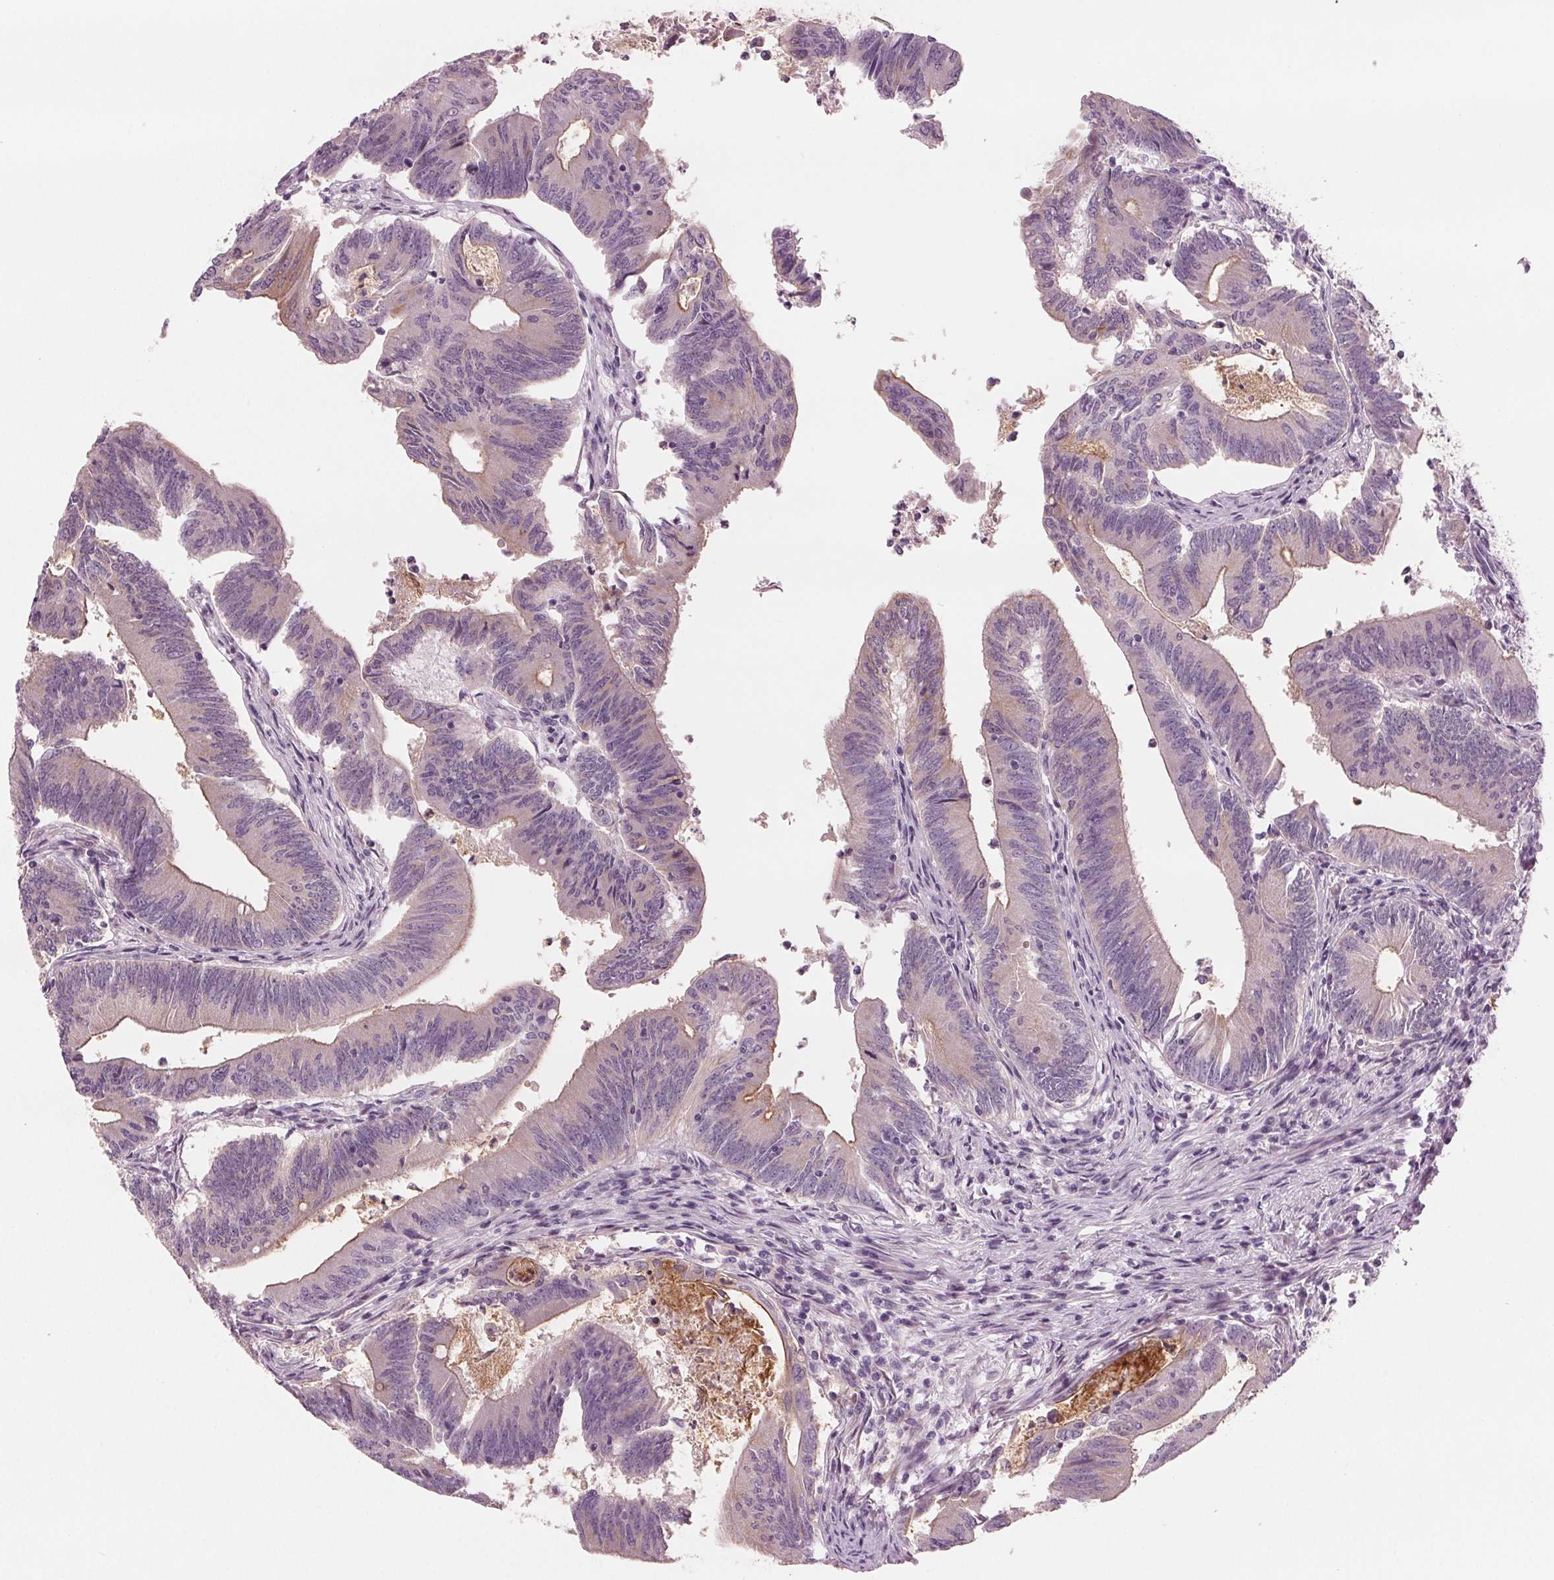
{"staining": {"intensity": "negative", "quantity": "none", "location": "none"}, "tissue": "colorectal cancer", "cell_type": "Tumor cells", "image_type": "cancer", "snomed": [{"axis": "morphology", "description": "Adenocarcinoma, NOS"}, {"axis": "topography", "description": "Colon"}], "caption": "There is no significant expression in tumor cells of colorectal cancer (adenocarcinoma). Brightfield microscopy of immunohistochemistry (IHC) stained with DAB (brown) and hematoxylin (blue), captured at high magnification.", "gene": "PRAP1", "patient": {"sex": "female", "age": 70}}